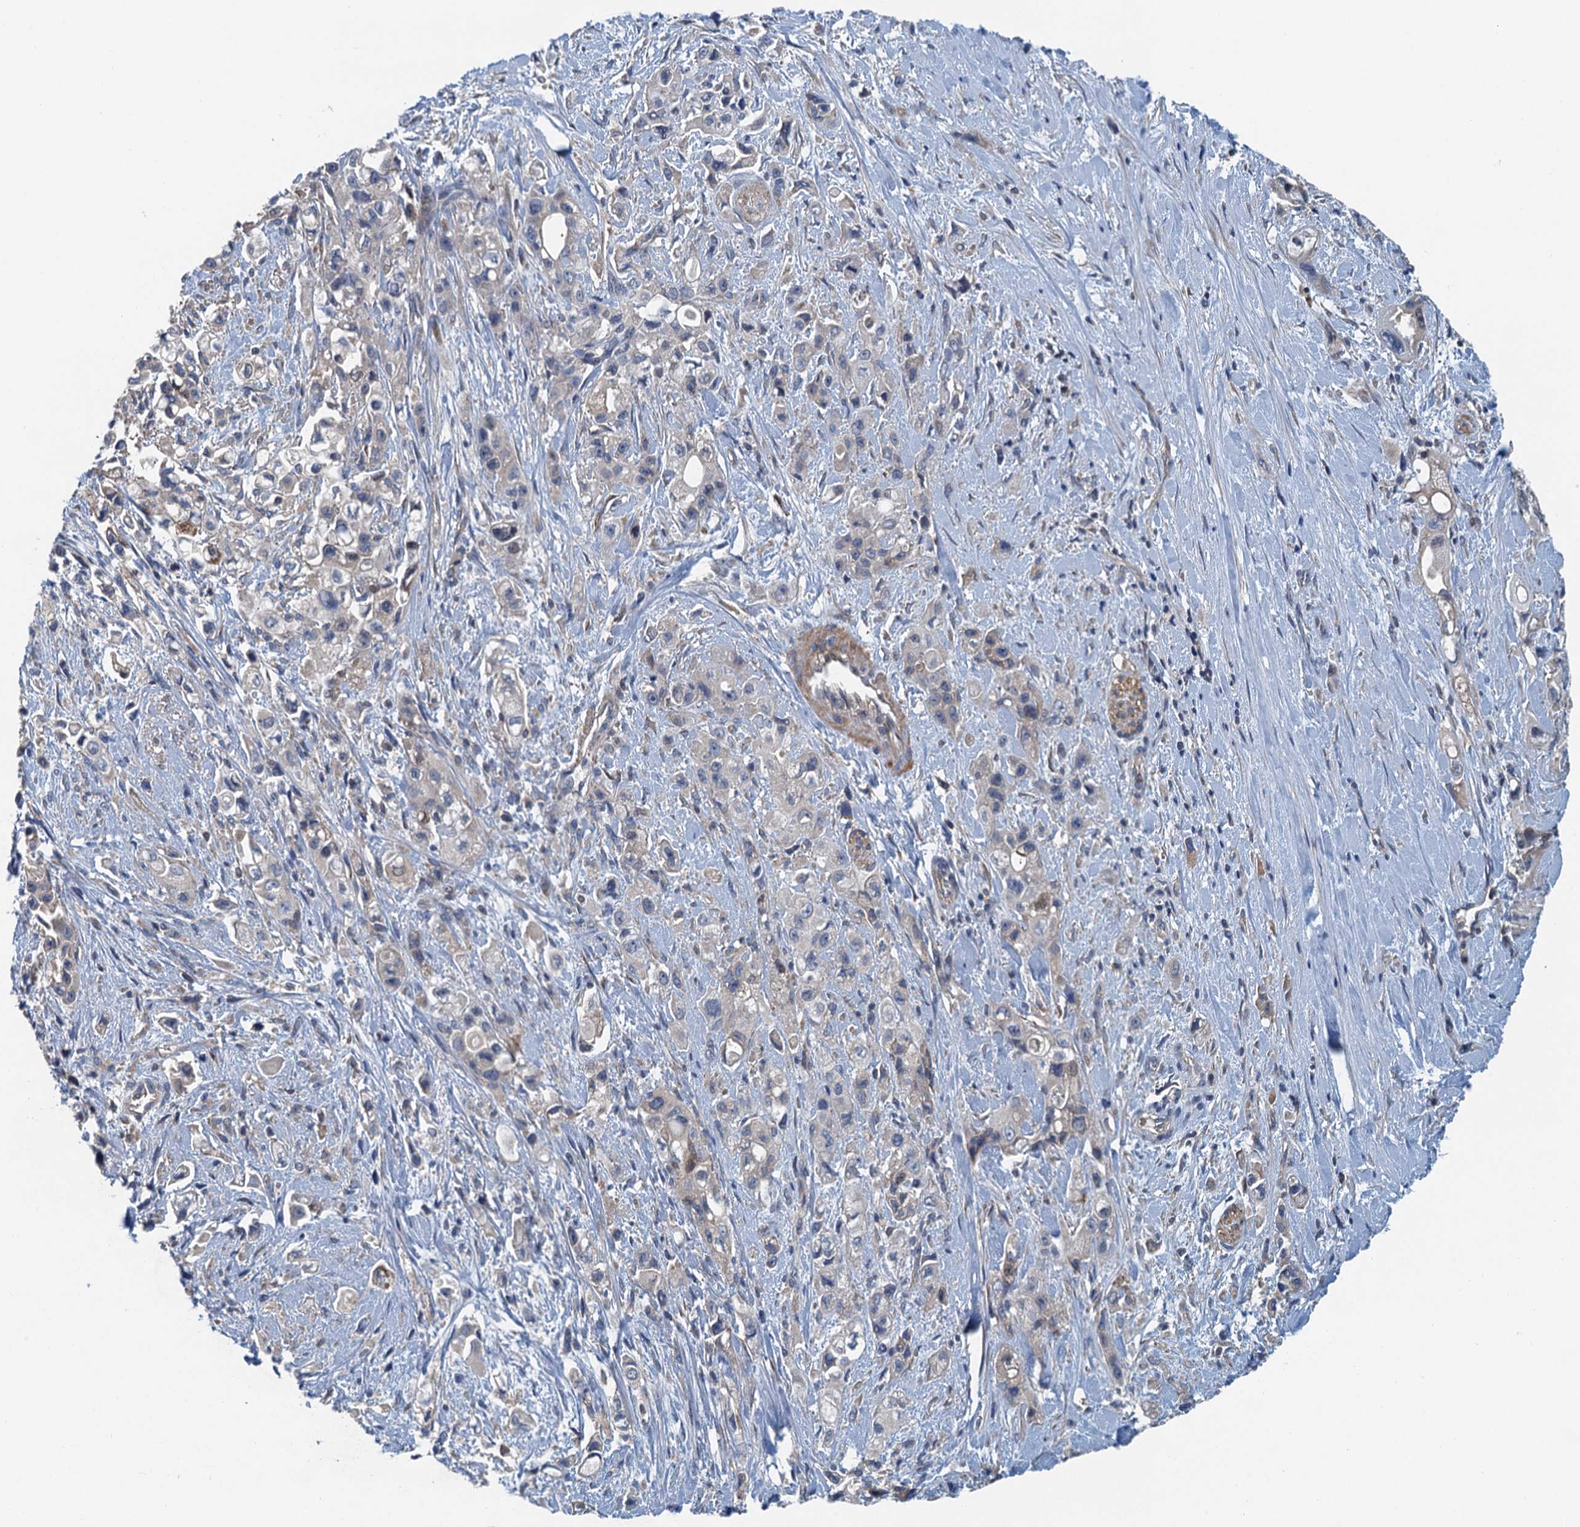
{"staining": {"intensity": "negative", "quantity": "none", "location": "none"}, "tissue": "pancreatic cancer", "cell_type": "Tumor cells", "image_type": "cancer", "snomed": [{"axis": "morphology", "description": "Adenocarcinoma, NOS"}, {"axis": "topography", "description": "Pancreas"}], "caption": "Tumor cells are negative for brown protein staining in pancreatic adenocarcinoma.", "gene": "PPP1R14D", "patient": {"sex": "female", "age": 66}}